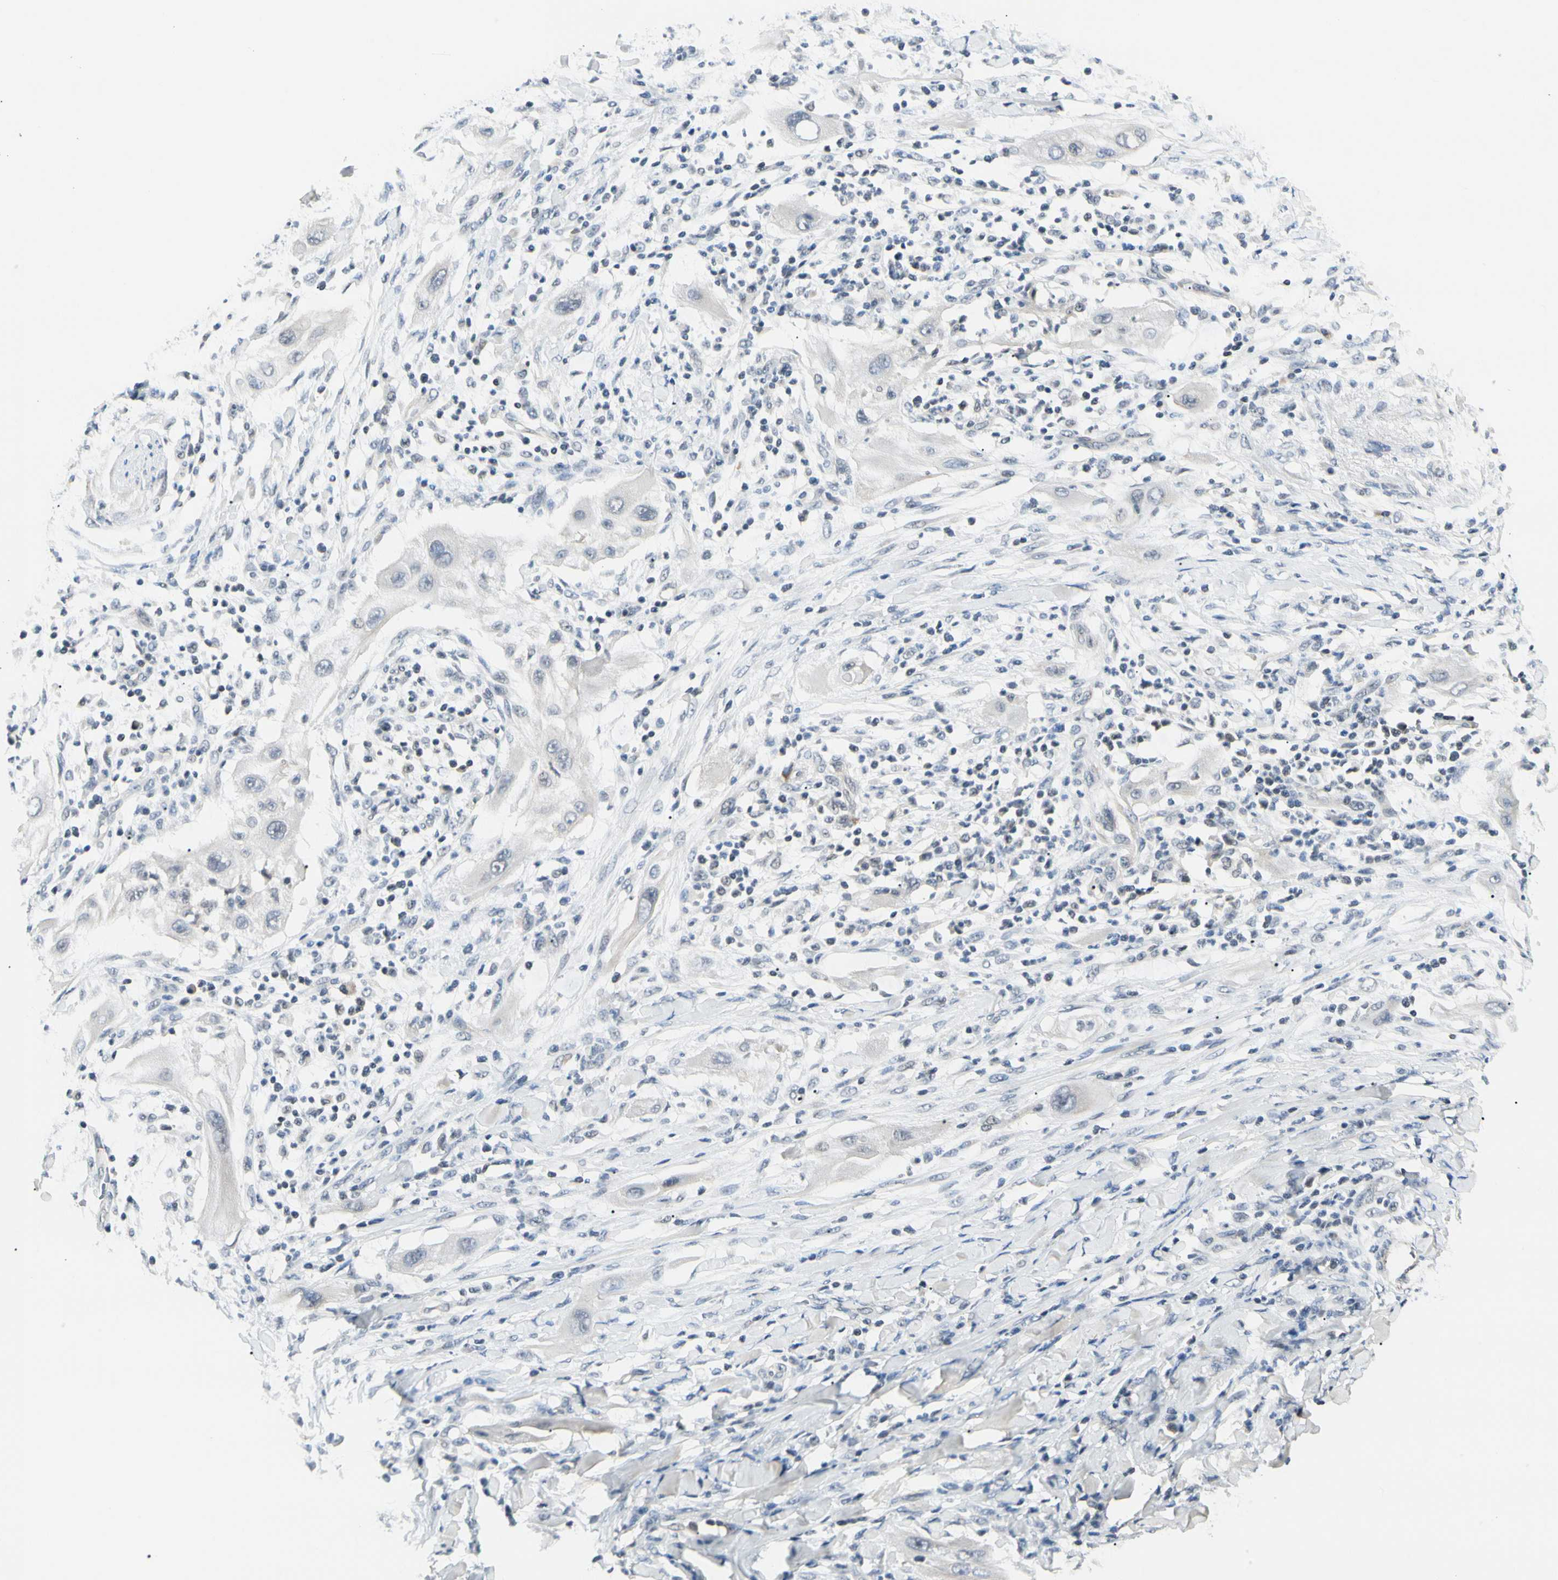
{"staining": {"intensity": "negative", "quantity": "none", "location": "none"}, "tissue": "lung cancer", "cell_type": "Tumor cells", "image_type": "cancer", "snomed": [{"axis": "morphology", "description": "Squamous cell carcinoma, NOS"}, {"axis": "topography", "description": "Lung"}], "caption": "Immunohistochemical staining of squamous cell carcinoma (lung) displays no significant expression in tumor cells.", "gene": "GREM1", "patient": {"sex": "female", "age": 47}}